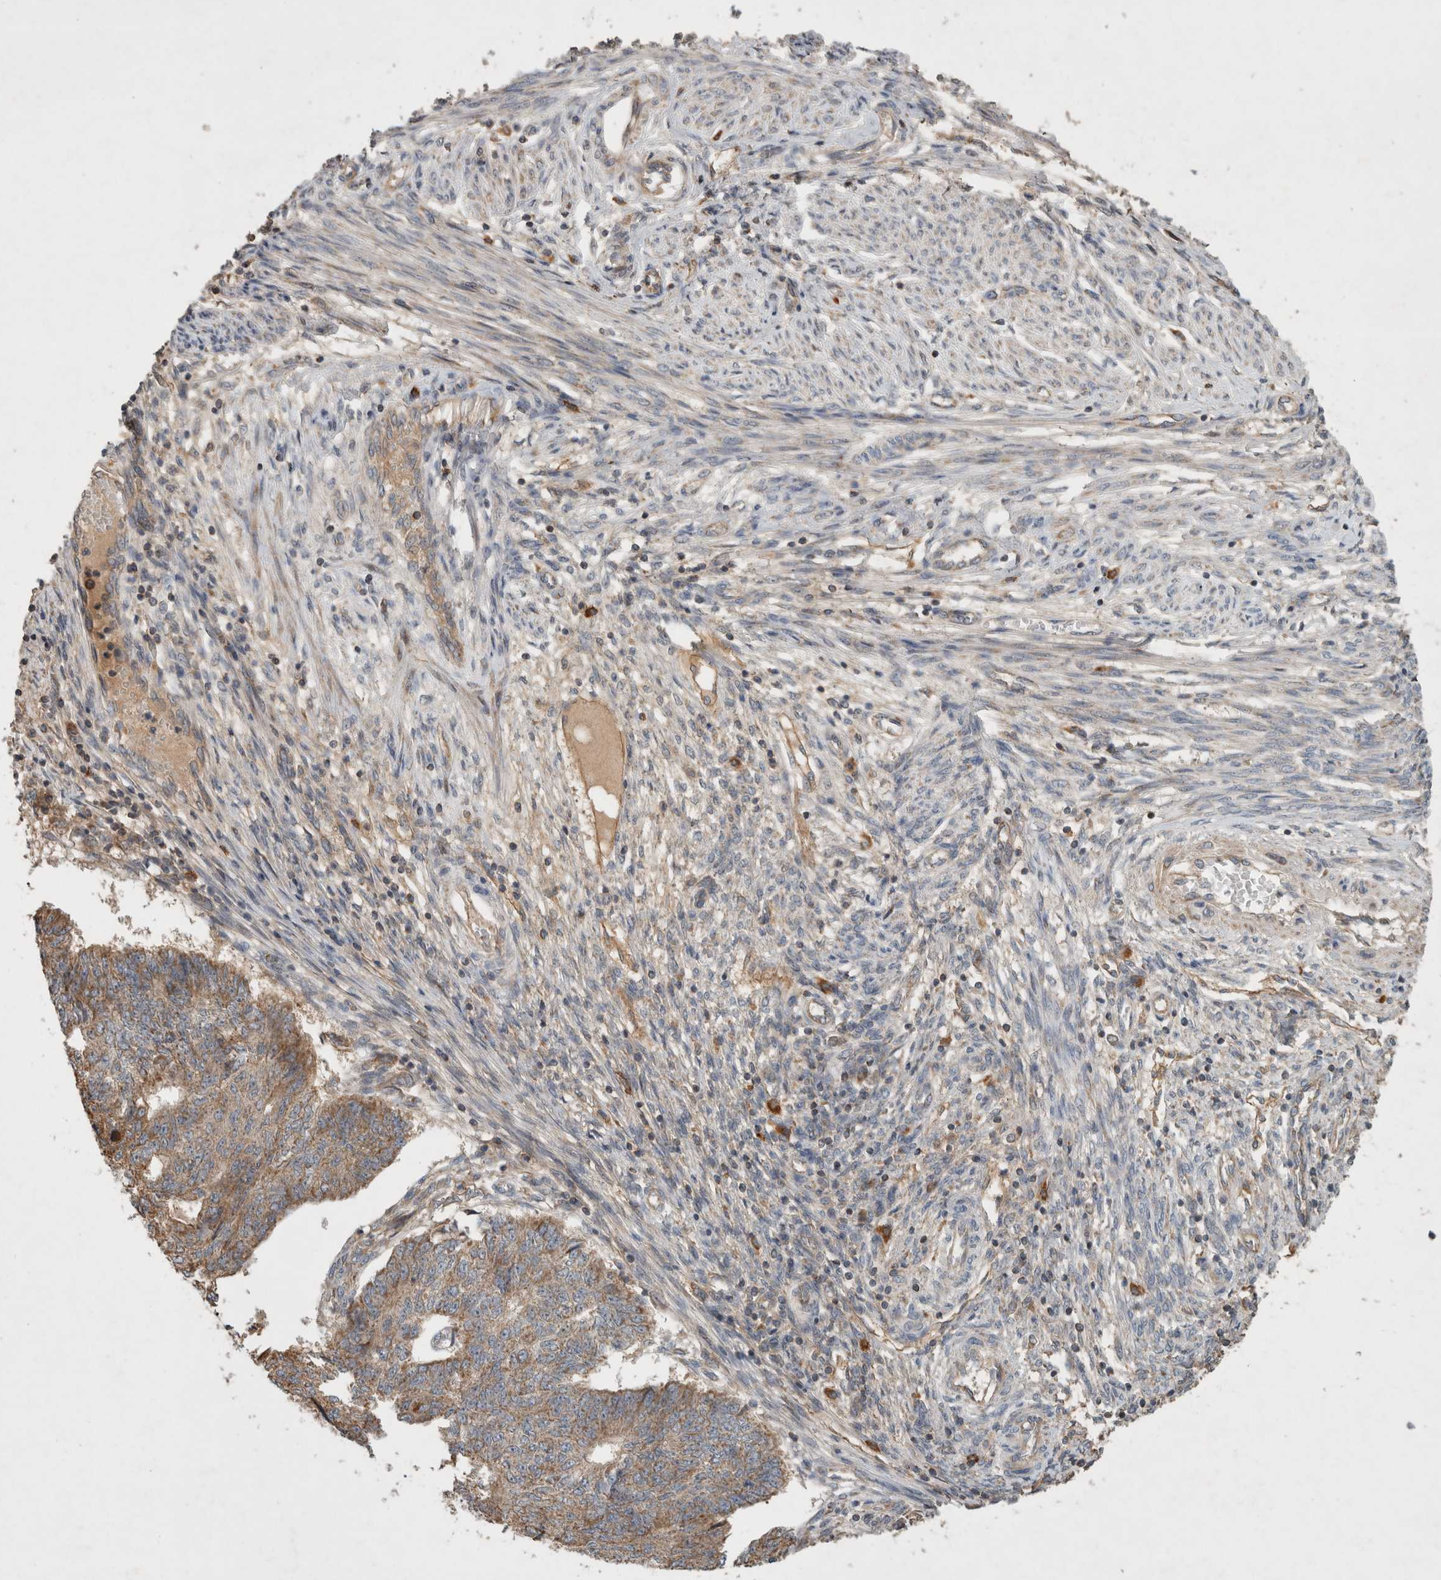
{"staining": {"intensity": "moderate", "quantity": "25%-75%", "location": "cytoplasmic/membranous"}, "tissue": "endometrial cancer", "cell_type": "Tumor cells", "image_type": "cancer", "snomed": [{"axis": "morphology", "description": "Adenocarcinoma, NOS"}, {"axis": "topography", "description": "Endometrium"}], "caption": "Tumor cells exhibit medium levels of moderate cytoplasmic/membranous positivity in approximately 25%-75% of cells in endometrial adenocarcinoma.", "gene": "SERAC1", "patient": {"sex": "female", "age": 32}}